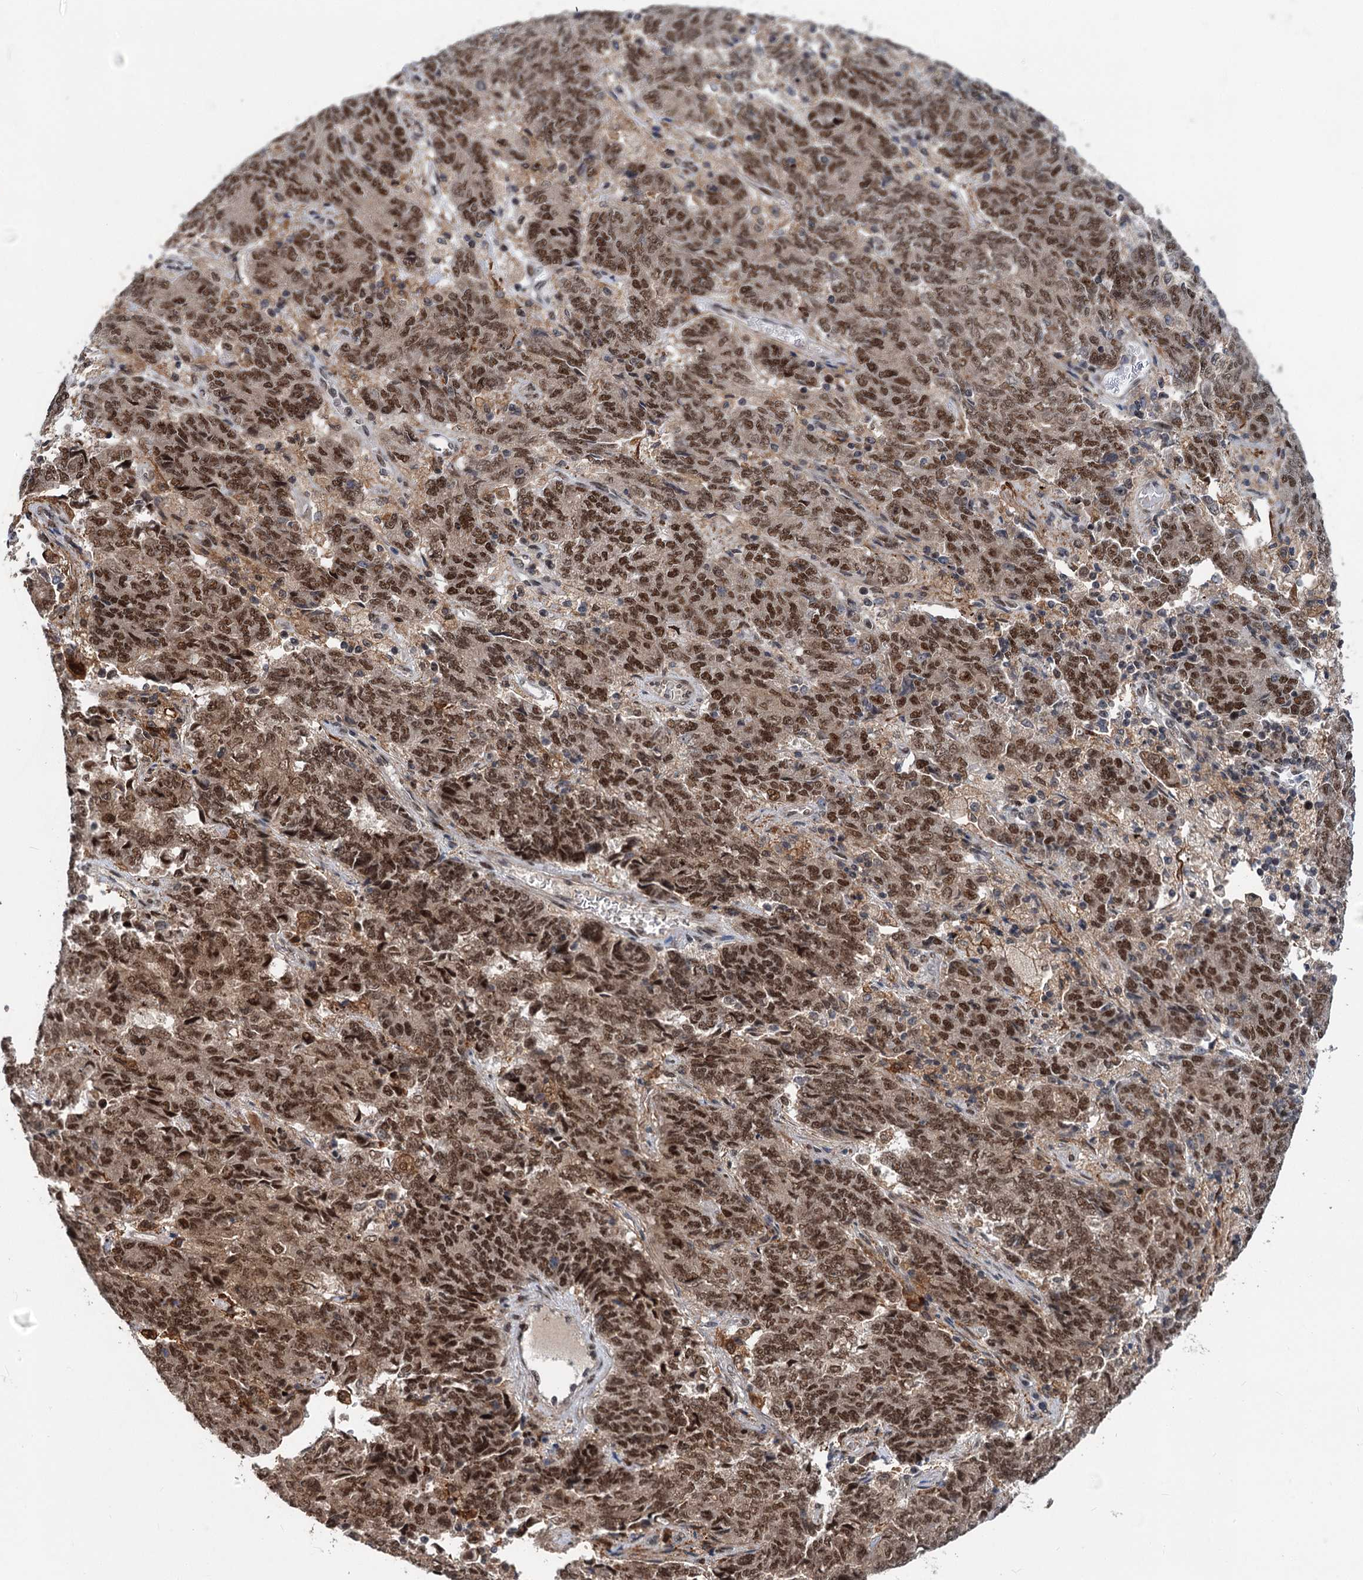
{"staining": {"intensity": "strong", "quantity": ">75%", "location": "nuclear"}, "tissue": "endometrial cancer", "cell_type": "Tumor cells", "image_type": "cancer", "snomed": [{"axis": "morphology", "description": "Adenocarcinoma, NOS"}, {"axis": "topography", "description": "Endometrium"}], "caption": "This histopathology image displays immunohistochemistry (IHC) staining of human endometrial cancer (adenocarcinoma), with high strong nuclear expression in about >75% of tumor cells.", "gene": "PHF8", "patient": {"sex": "female", "age": 80}}